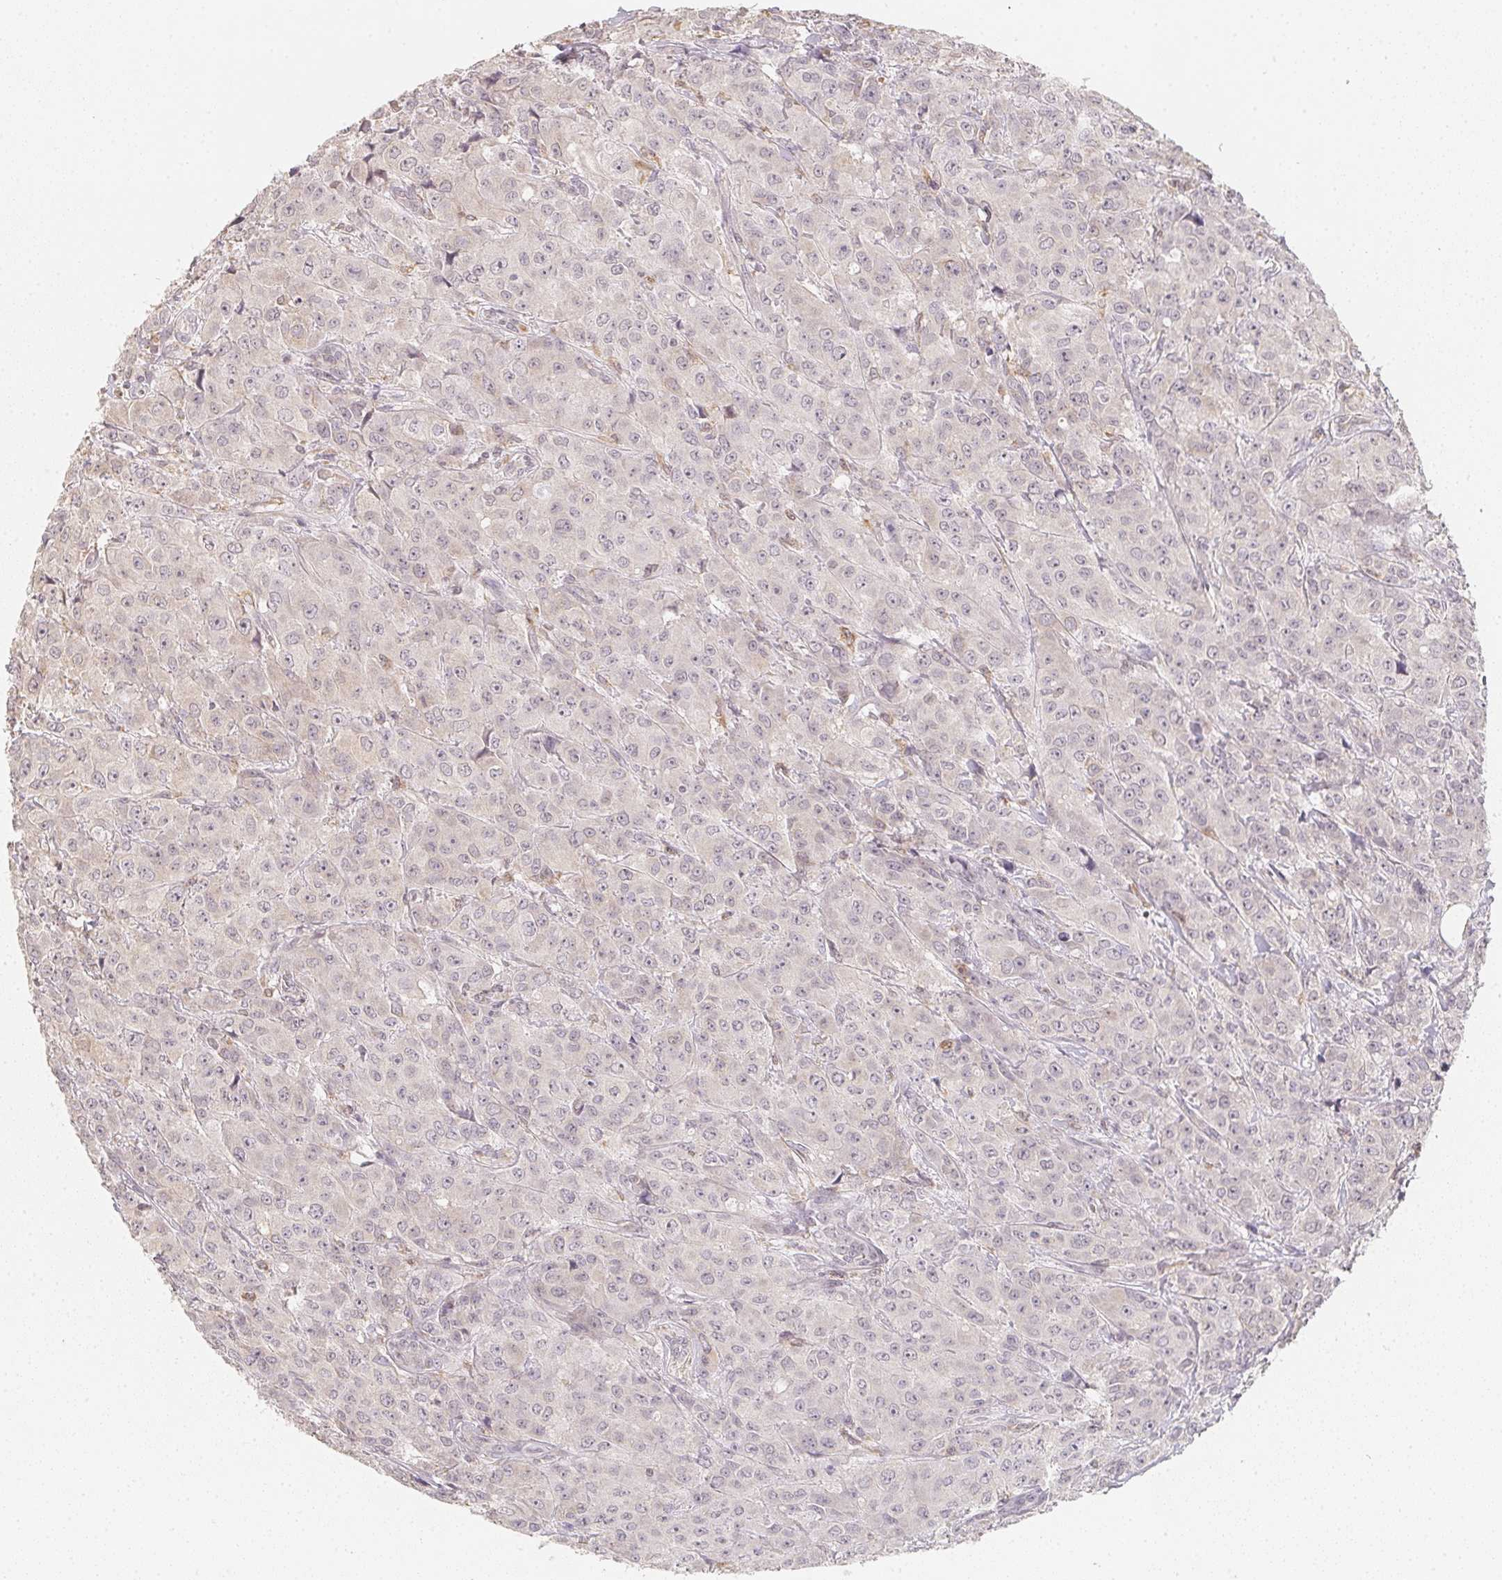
{"staining": {"intensity": "negative", "quantity": "none", "location": "none"}, "tissue": "breast cancer", "cell_type": "Tumor cells", "image_type": "cancer", "snomed": [{"axis": "morphology", "description": "Normal tissue, NOS"}, {"axis": "morphology", "description": "Duct carcinoma"}, {"axis": "topography", "description": "Breast"}], "caption": "Micrograph shows no significant protein expression in tumor cells of intraductal carcinoma (breast).", "gene": "SOAT1", "patient": {"sex": "female", "age": 43}}